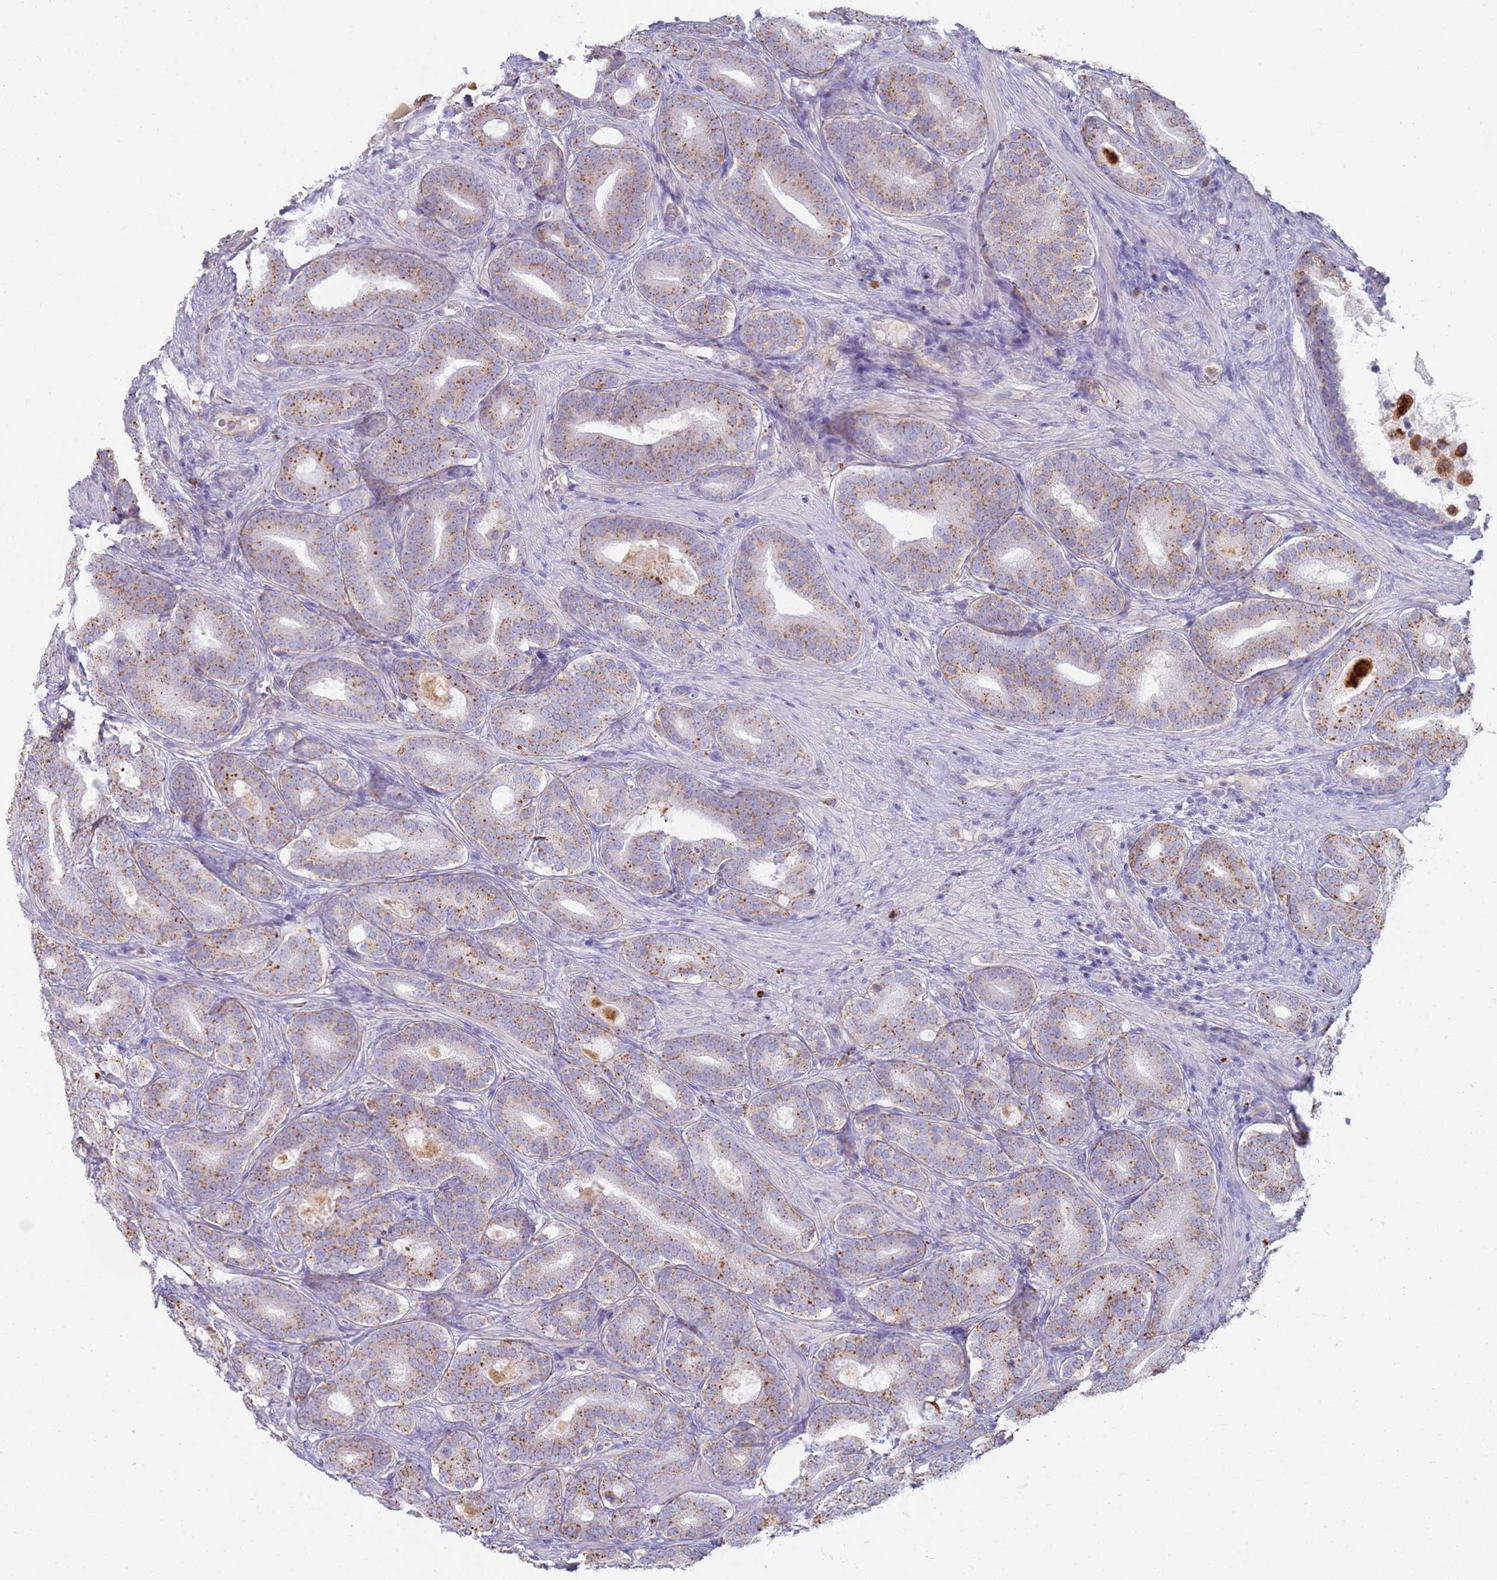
{"staining": {"intensity": "moderate", "quantity": "25%-75%", "location": "cytoplasmic/membranous"}, "tissue": "prostate cancer", "cell_type": "Tumor cells", "image_type": "cancer", "snomed": [{"axis": "morphology", "description": "Adenocarcinoma, High grade"}, {"axis": "topography", "description": "Prostate"}], "caption": "Immunohistochemical staining of human prostate cancer (adenocarcinoma (high-grade)) reveals medium levels of moderate cytoplasmic/membranous expression in about 25%-75% of tumor cells. Using DAB (3,3'-diaminobenzidine) (brown) and hematoxylin (blue) stains, captured at high magnification using brightfield microscopy.", "gene": "TMEM229B", "patient": {"sex": "male", "age": 60}}